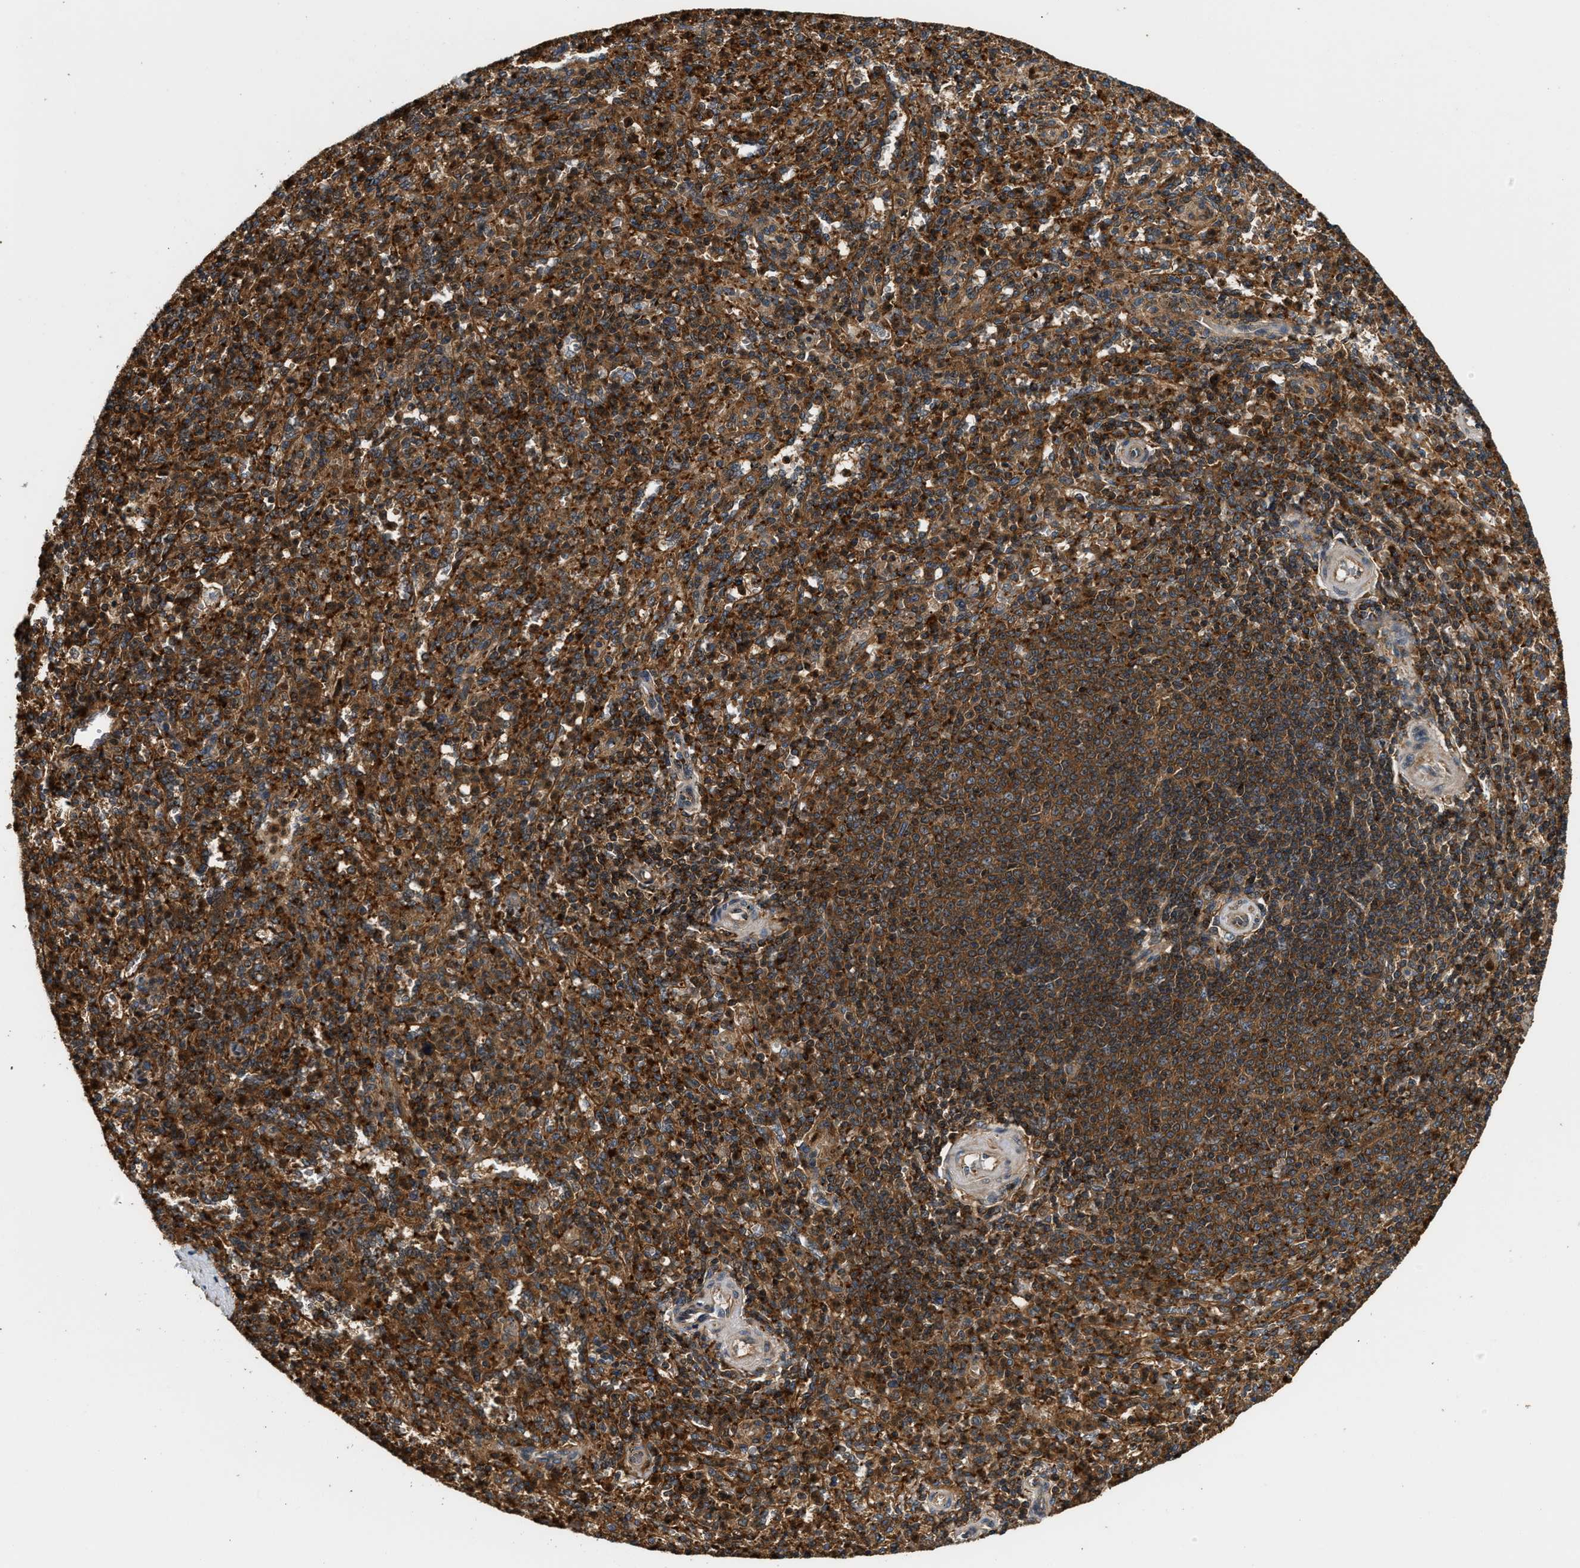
{"staining": {"intensity": "strong", "quantity": ">75%", "location": "cytoplasmic/membranous"}, "tissue": "spleen", "cell_type": "Cells in red pulp", "image_type": "normal", "snomed": [{"axis": "morphology", "description": "Normal tissue, NOS"}, {"axis": "topography", "description": "Spleen"}], "caption": "A micrograph of spleen stained for a protein shows strong cytoplasmic/membranous brown staining in cells in red pulp.", "gene": "SNX5", "patient": {"sex": "male", "age": 36}}